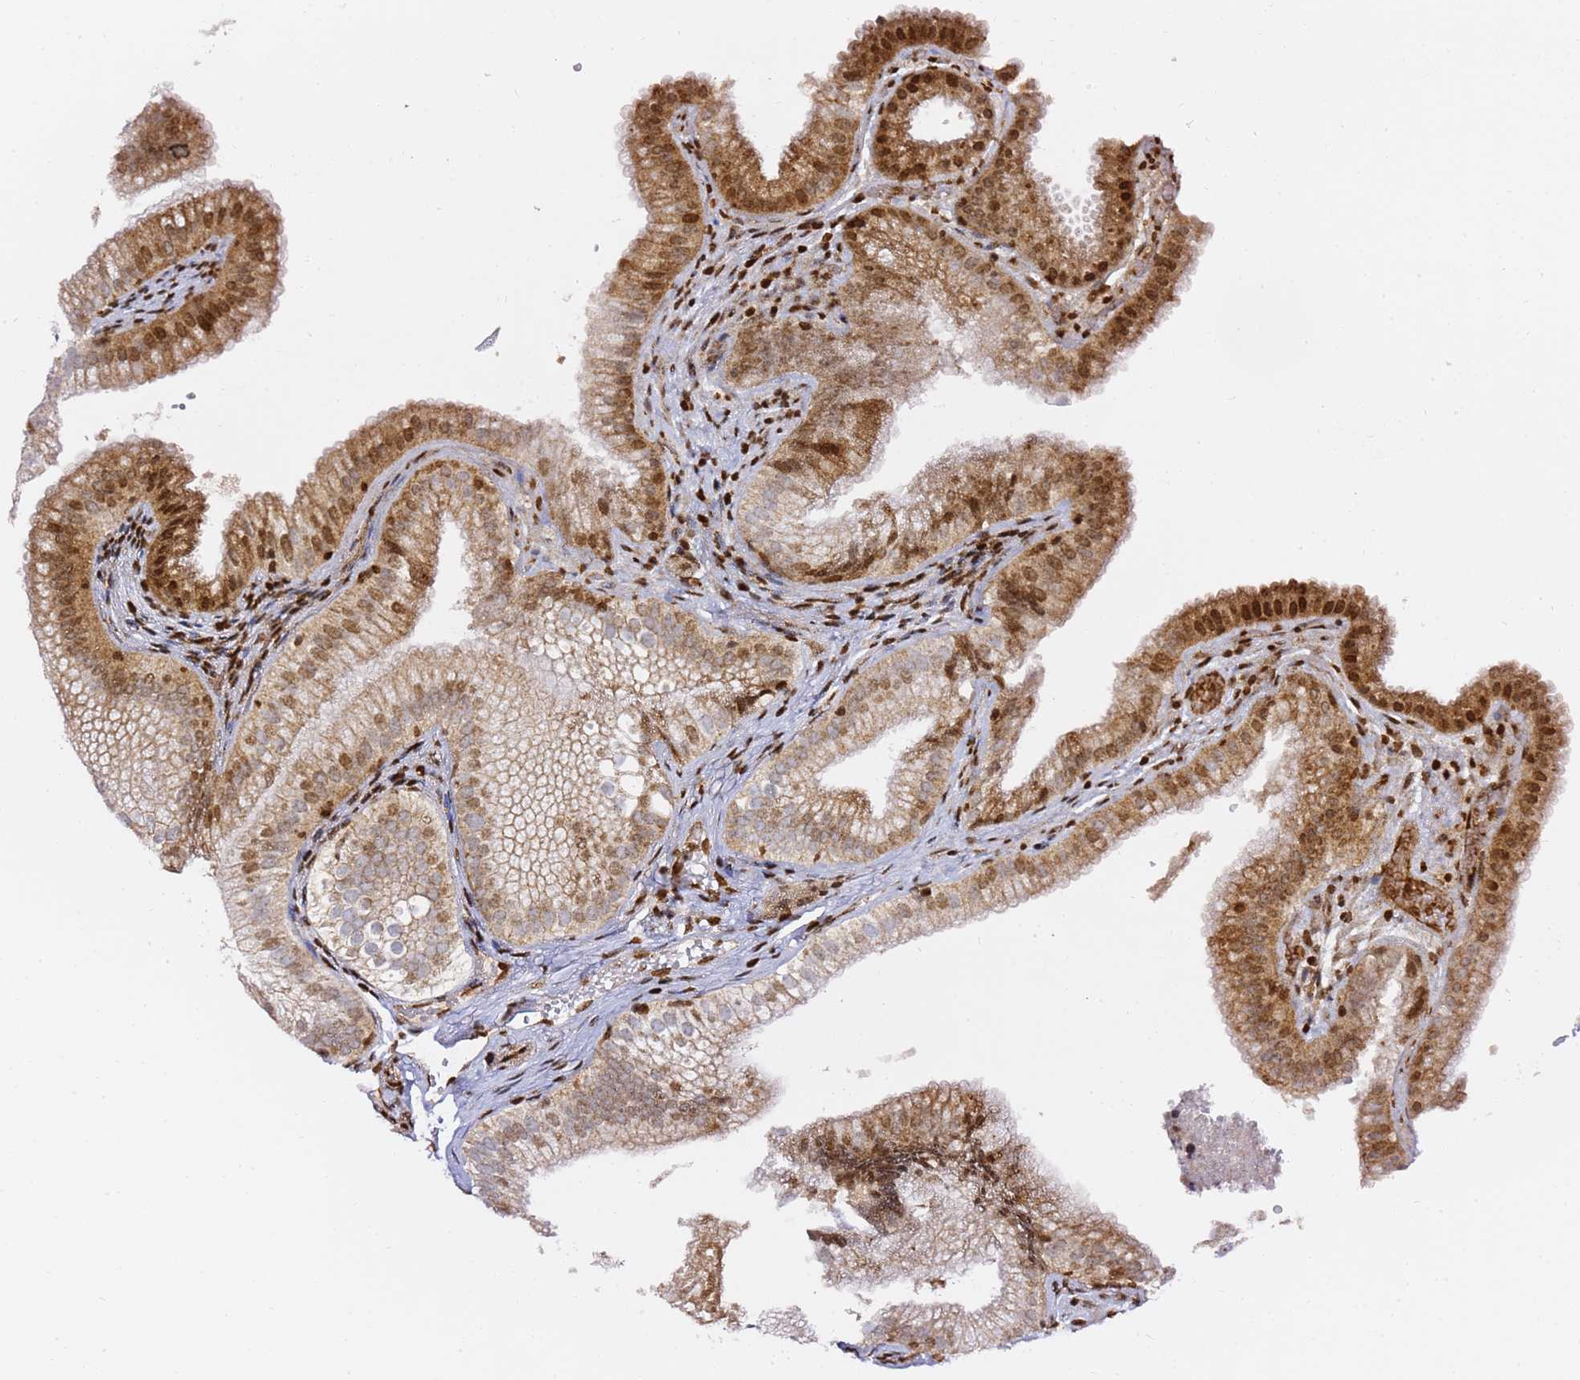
{"staining": {"intensity": "strong", "quantity": ">75%", "location": "cytoplasmic/membranous,nuclear"}, "tissue": "gallbladder", "cell_type": "Glandular cells", "image_type": "normal", "snomed": [{"axis": "morphology", "description": "Normal tissue, NOS"}, {"axis": "topography", "description": "Gallbladder"}], "caption": "Protein staining by immunohistochemistry displays strong cytoplasmic/membranous,nuclear staining in about >75% of glandular cells in benign gallbladder. (DAB IHC, brown staining for protein, blue staining for nuclei).", "gene": "GBP2", "patient": {"sex": "female", "age": 30}}